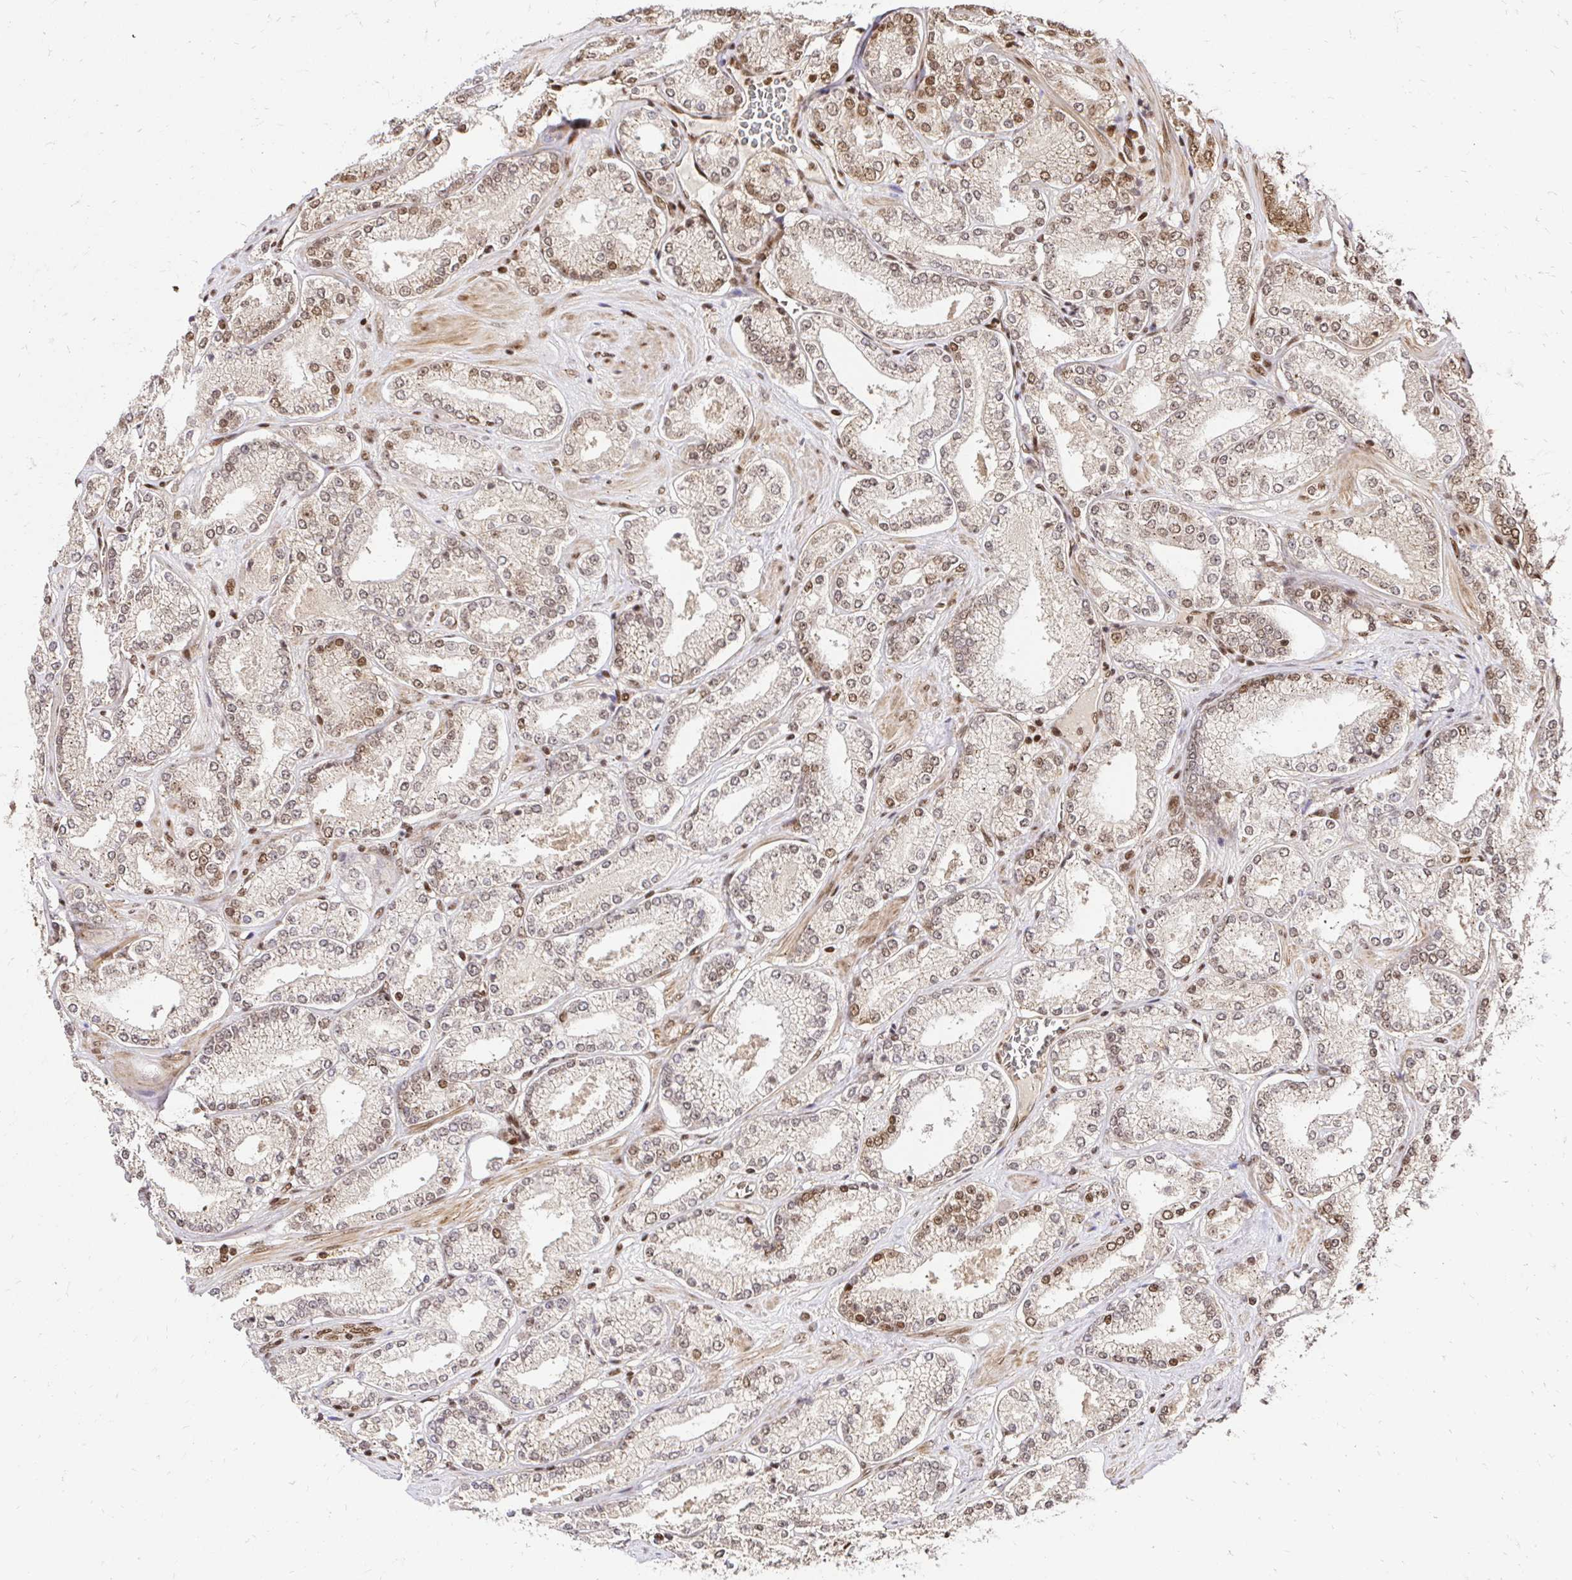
{"staining": {"intensity": "moderate", "quantity": "25%-75%", "location": "nuclear"}, "tissue": "prostate cancer", "cell_type": "Tumor cells", "image_type": "cancer", "snomed": [{"axis": "morphology", "description": "Adenocarcinoma, High grade"}, {"axis": "topography", "description": "Prostate"}], "caption": "Moderate nuclear expression for a protein is identified in approximately 25%-75% of tumor cells of high-grade adenocarcinoma (prostate) using immunohistochemistry (IHC).", "gene": "GLYR1", "patient": {"sex": "male", "age": 63}}